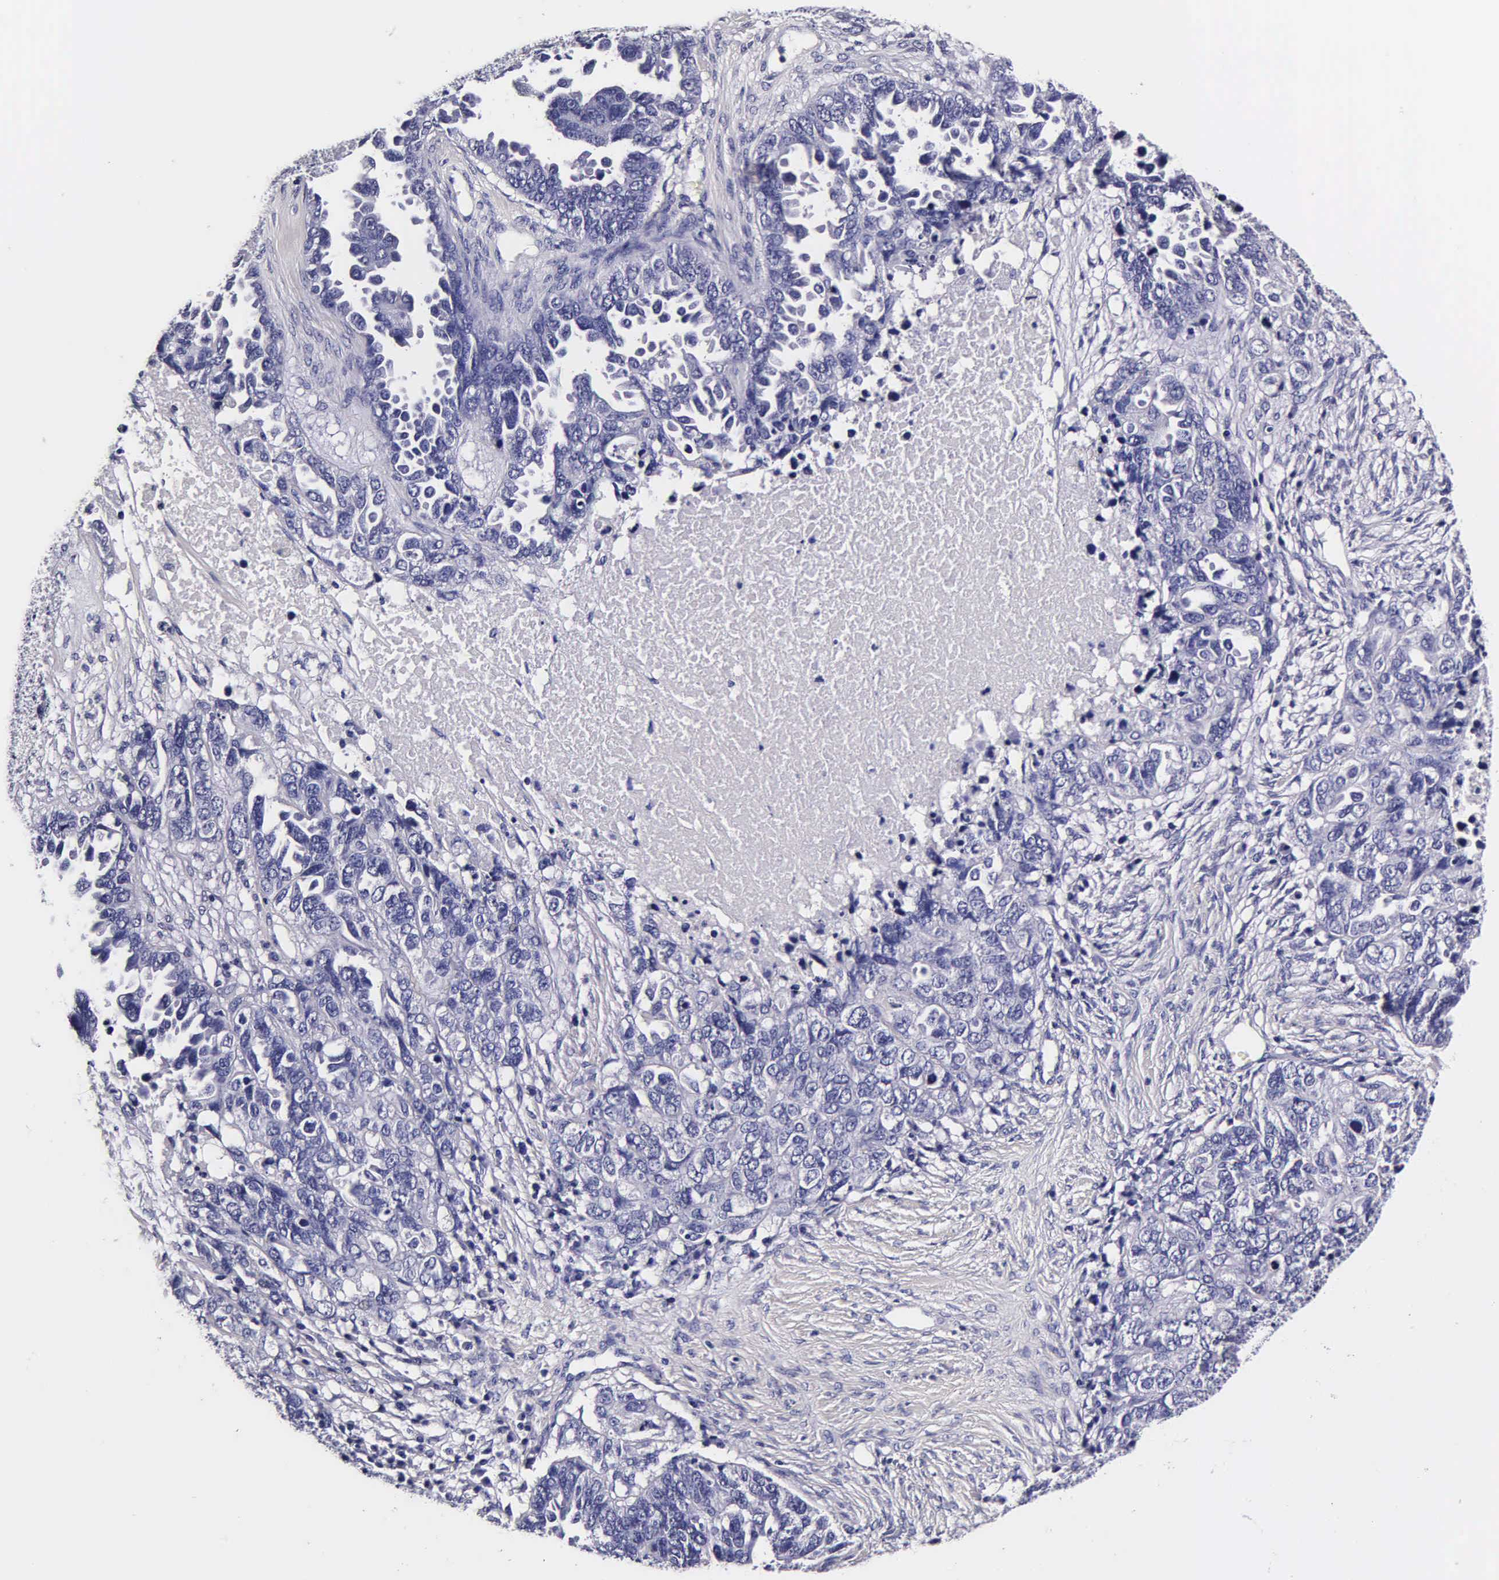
{"staining": {"intensity": "negative", "quantity": "none", "location": "none"}, "tissue": "ovarian cancer", "cell_type": "Tumor cells", "image_type": "cancer", "snomed": [{"axis": "morphology", "description": "Cystadenocarcinoma, serous, NOS"}, {"axis": "topography", "description": "Ovary"}], "caption": "Immunohistochemistry (IHC) of human ovarian cancer demonstrates no expression in tumor cells.", "gene": "IAPP", "patient": {"sex": "female", "age": 82}}